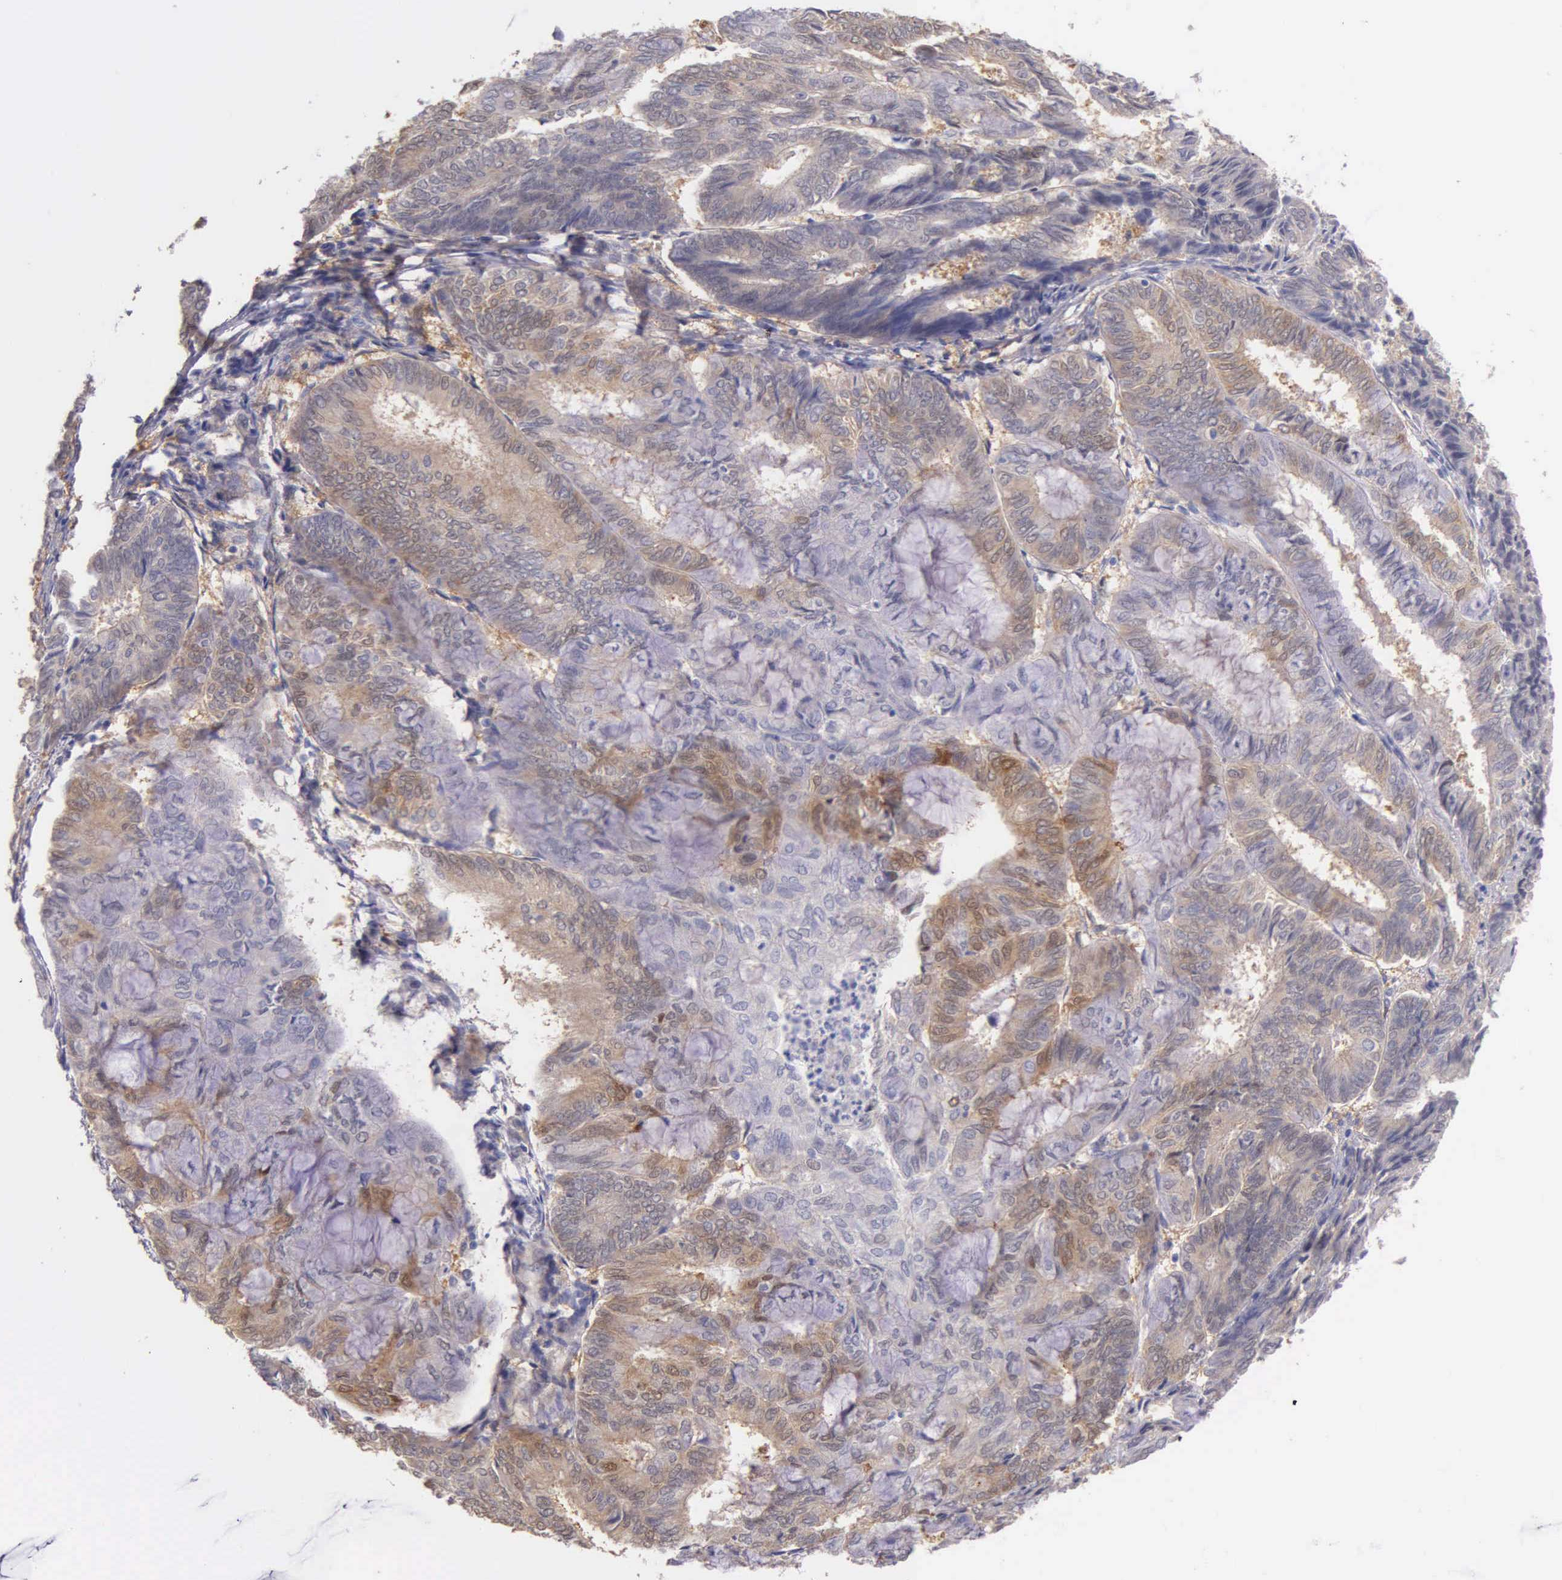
{"staining": {"intensity": "moderate", "quantity": "25%-75%", "location": "cytoplasmic/membranous"}, "tissue": "endometrial cancer", "cell_type": "Tumor cells", "image_type": "cancer", "snomed": [{"axis": "morphology", "description": "Adenocarcinoma, NOS"}, {"axis": "topography", "description": "Endometrium"}], "caption": "IHC histopathology image of endometrial cancer stained for a protein (brown), which exhibits medium levels of moderate cytoplasmic/membranous staining in approximately 25%-75% of tumor cells.", "gene": "GSTT2", "patient": {"sex": "female", "age": 59}}